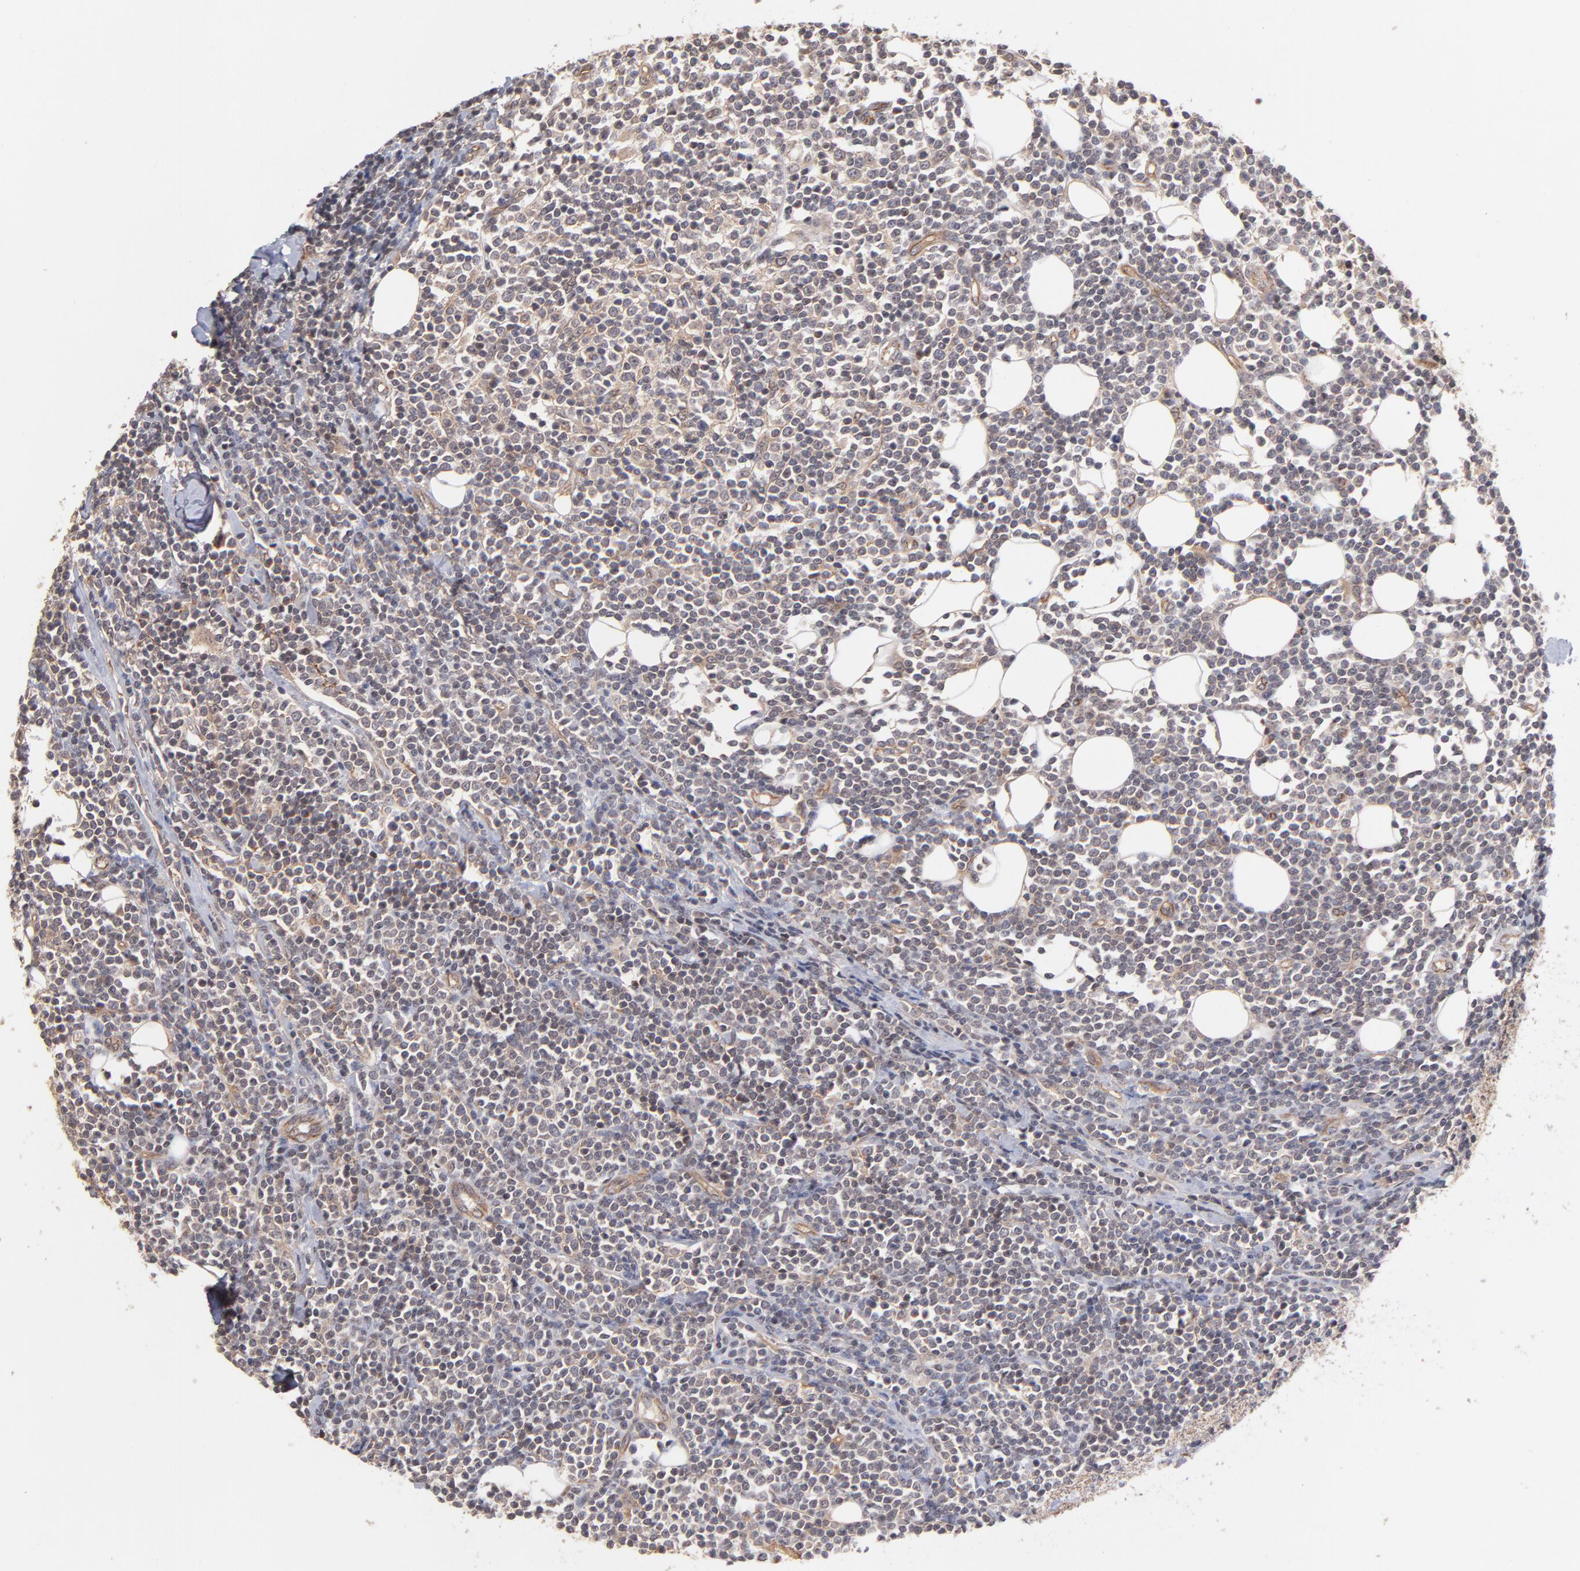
{"staining": {"intensity": "weak", "quantity": ">75%", "location": "cytoplasmic/membranous"}, "tissue": "lymphoma", "cell_type": "Tumor cells", "image_type": "cancer", "snomed": [{"axis": "morphology", "description": "Malignant lymphoma, non-Hodgkin's type, Low grade"}, {"axis": "topography", "description": "Soft tissue"}], "caption": "Brown immunohistochemical staining in human malignant lymphoma, non-Hodgkin's type (low-grade) reveals weak cytoplasmic/membranous positivity in about >75% of tumor cells.", "gene": "STAP2", "patient": {"sex": "male", "age": 92}}